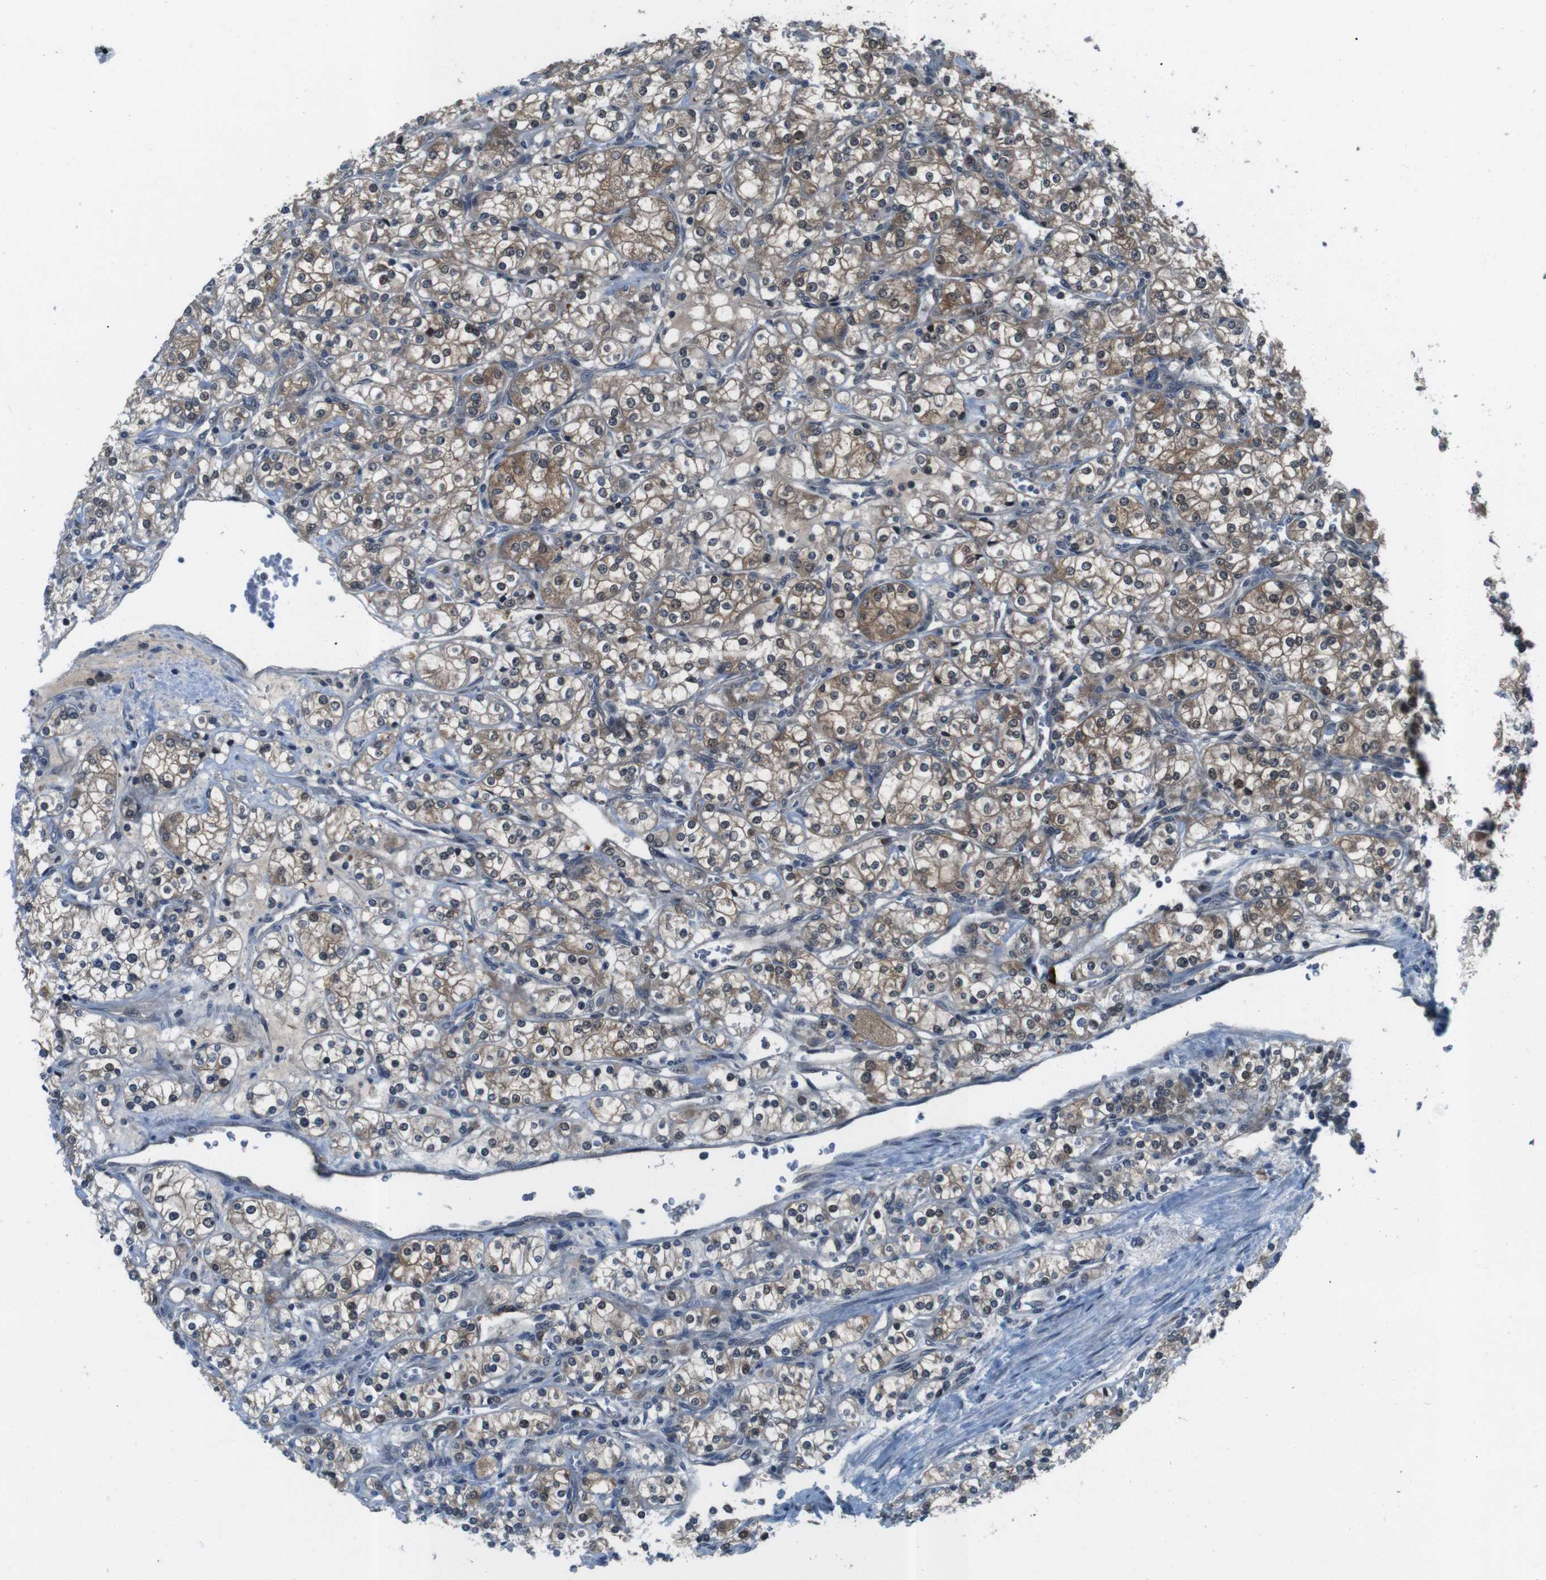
{"staining": {"intensity": "moderate", "quantity": ">75%", "location": "cytoplasmic/membranous"}, "tissue": "renal cancer", "cell_type": "Tumor cells", "image_type": "cancer", "snomed": [{"axis": "morphology", "description": "Adenocarcinoma, NOS"}, {"axis": "topography", "description": "Kidney"}], "caption": "The photomicrograph reveals staining of renal cancer, revealing moderate cytoplasmic/membranous protein staining (brown color) within tumor cells. (Stains: DAB in brown, nuclei in blue, Microscopy: brightfield microscopy at high magnification).", "gene": "LRP5", "patient": {"sex": "male", "age": 77}}